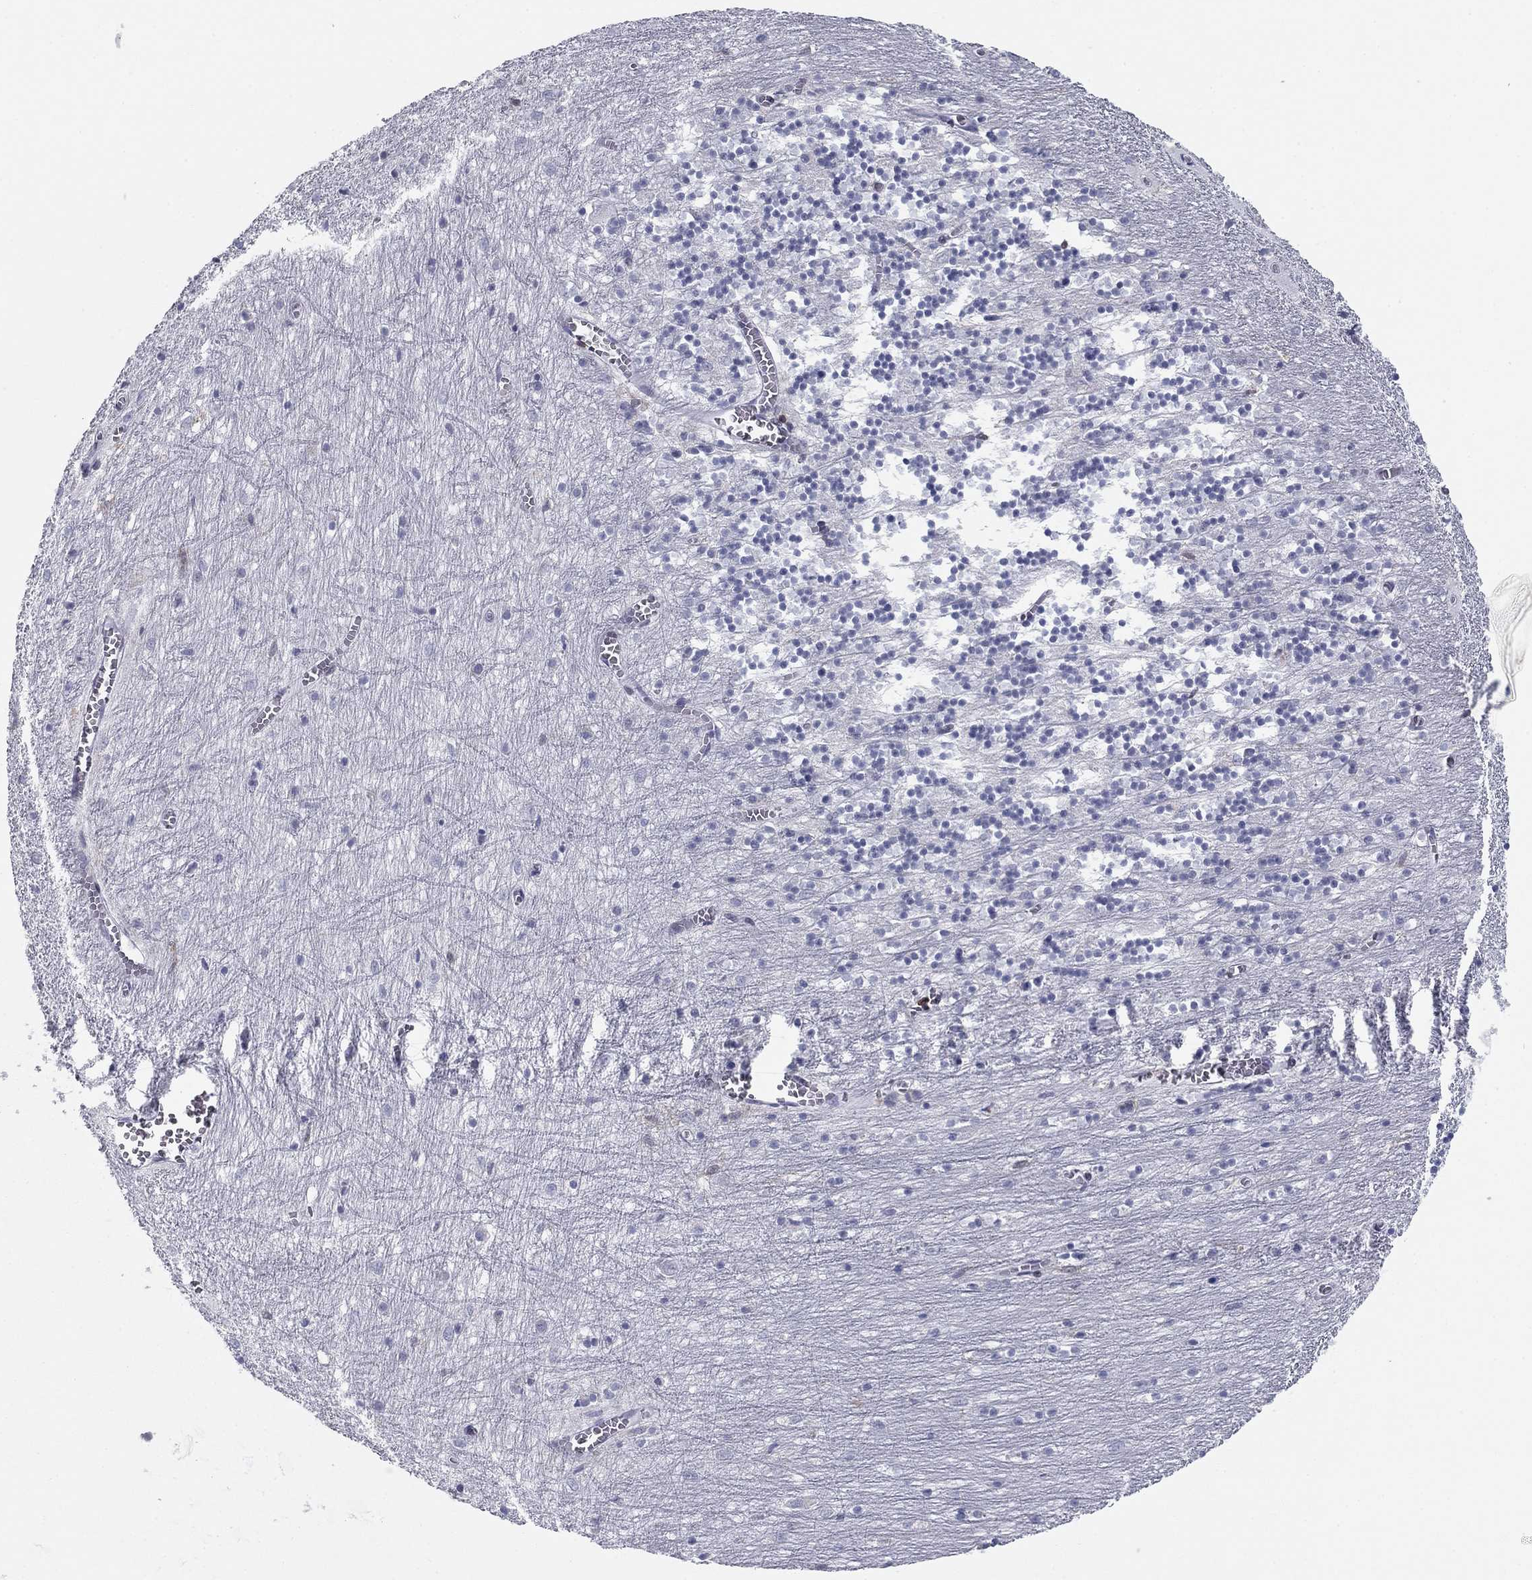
{"staining": {"intensity": "negative", "quantity": "none", "location": "none"}, "tissue": "cerebellum", "cell_type": "Cells in granular layer", "image_type": "normal", "snomed": [{"axis": "morphology", "description": "Normal tissue, NOS"}, {"axis": "topography", "description": "Cerebellum"}], "caption": "Cells in granular layer are negative for protein expression in unremarkable human cerebellum. (IHC, brightfield microscopy, high magnification).", "gene": "ARHGAP27", "patient": {"sex": "female", "age": 64}}